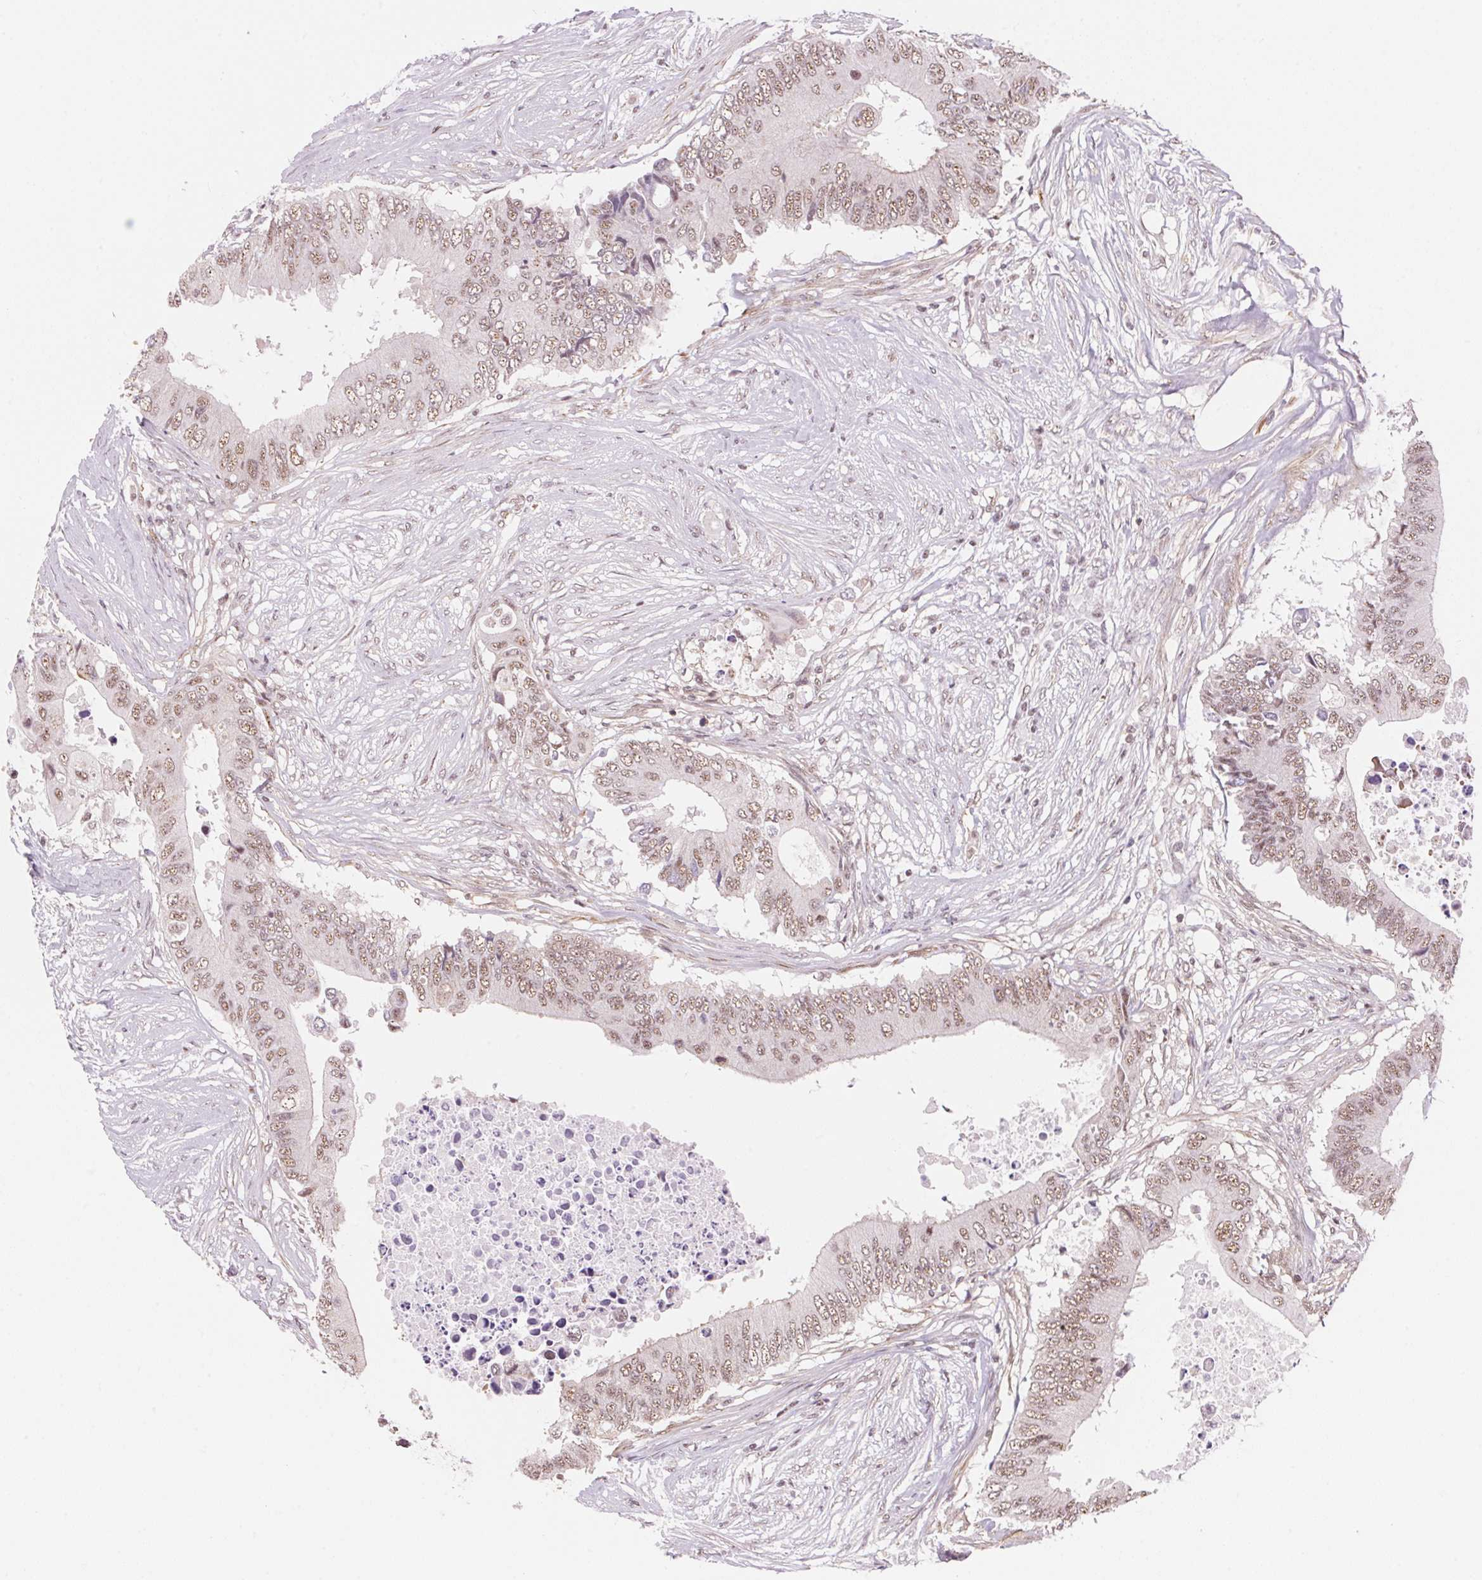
{"staining": {"intensity": "weak", "quantity": ">75%", "location": "nuclear"}, "tissue": "colorectal cancer", "cell_type": "Tumor cells", "image_type": "cancer", "snomed": [{"axis": "morphology", "description": "Adenocarcinoma, NOS"}, {"axis": "topography", "description": "Colon"}], "caption": "Protein staining of colorectal cancer tissue shows weak nuclear expression in about >75% of tumor cells.", "gene": "HNRNPDL", "patient": {"sex": "male", "age": 71}}